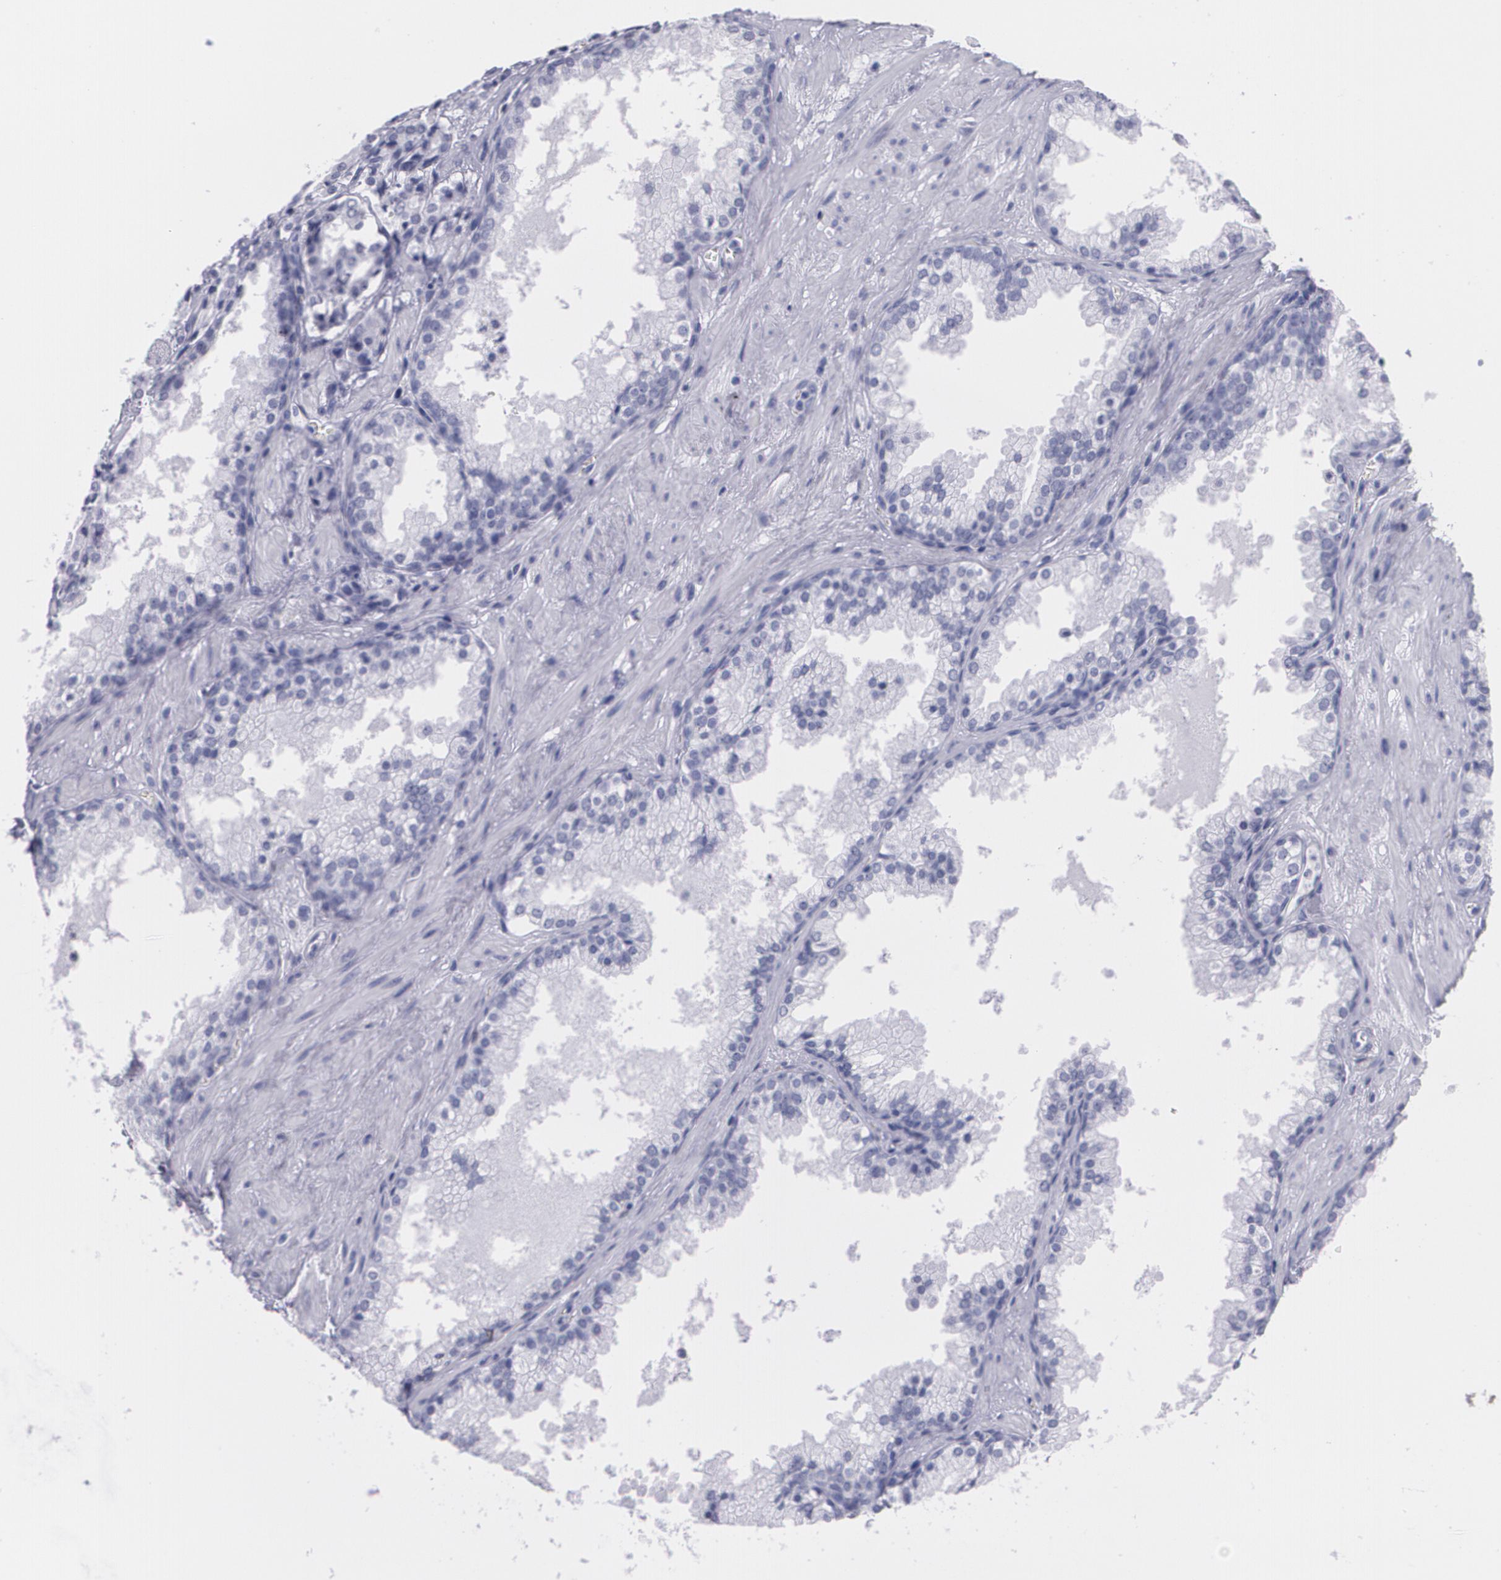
{"staining": {"intensity": "negative", "quantity": "none", "location": "none"}, "tissue": "prostate cancer", "cell_type": "Tumor cells", "image_type": "cancer", "snomed": [{"axis": "morphology", "description": "Adenocarcinoma, Medium grade"}, {"axis": "topography", "description": "Prostate"}], "caption": "A micrograph of human medium-grade adenocarcinoma (prostate) is negative for staining in tumor cells. (Immunohistochemistry, brightfield microscopy, high magnification).", "gene": "TP53", "patient": {"sex": "male", "age": 60}}